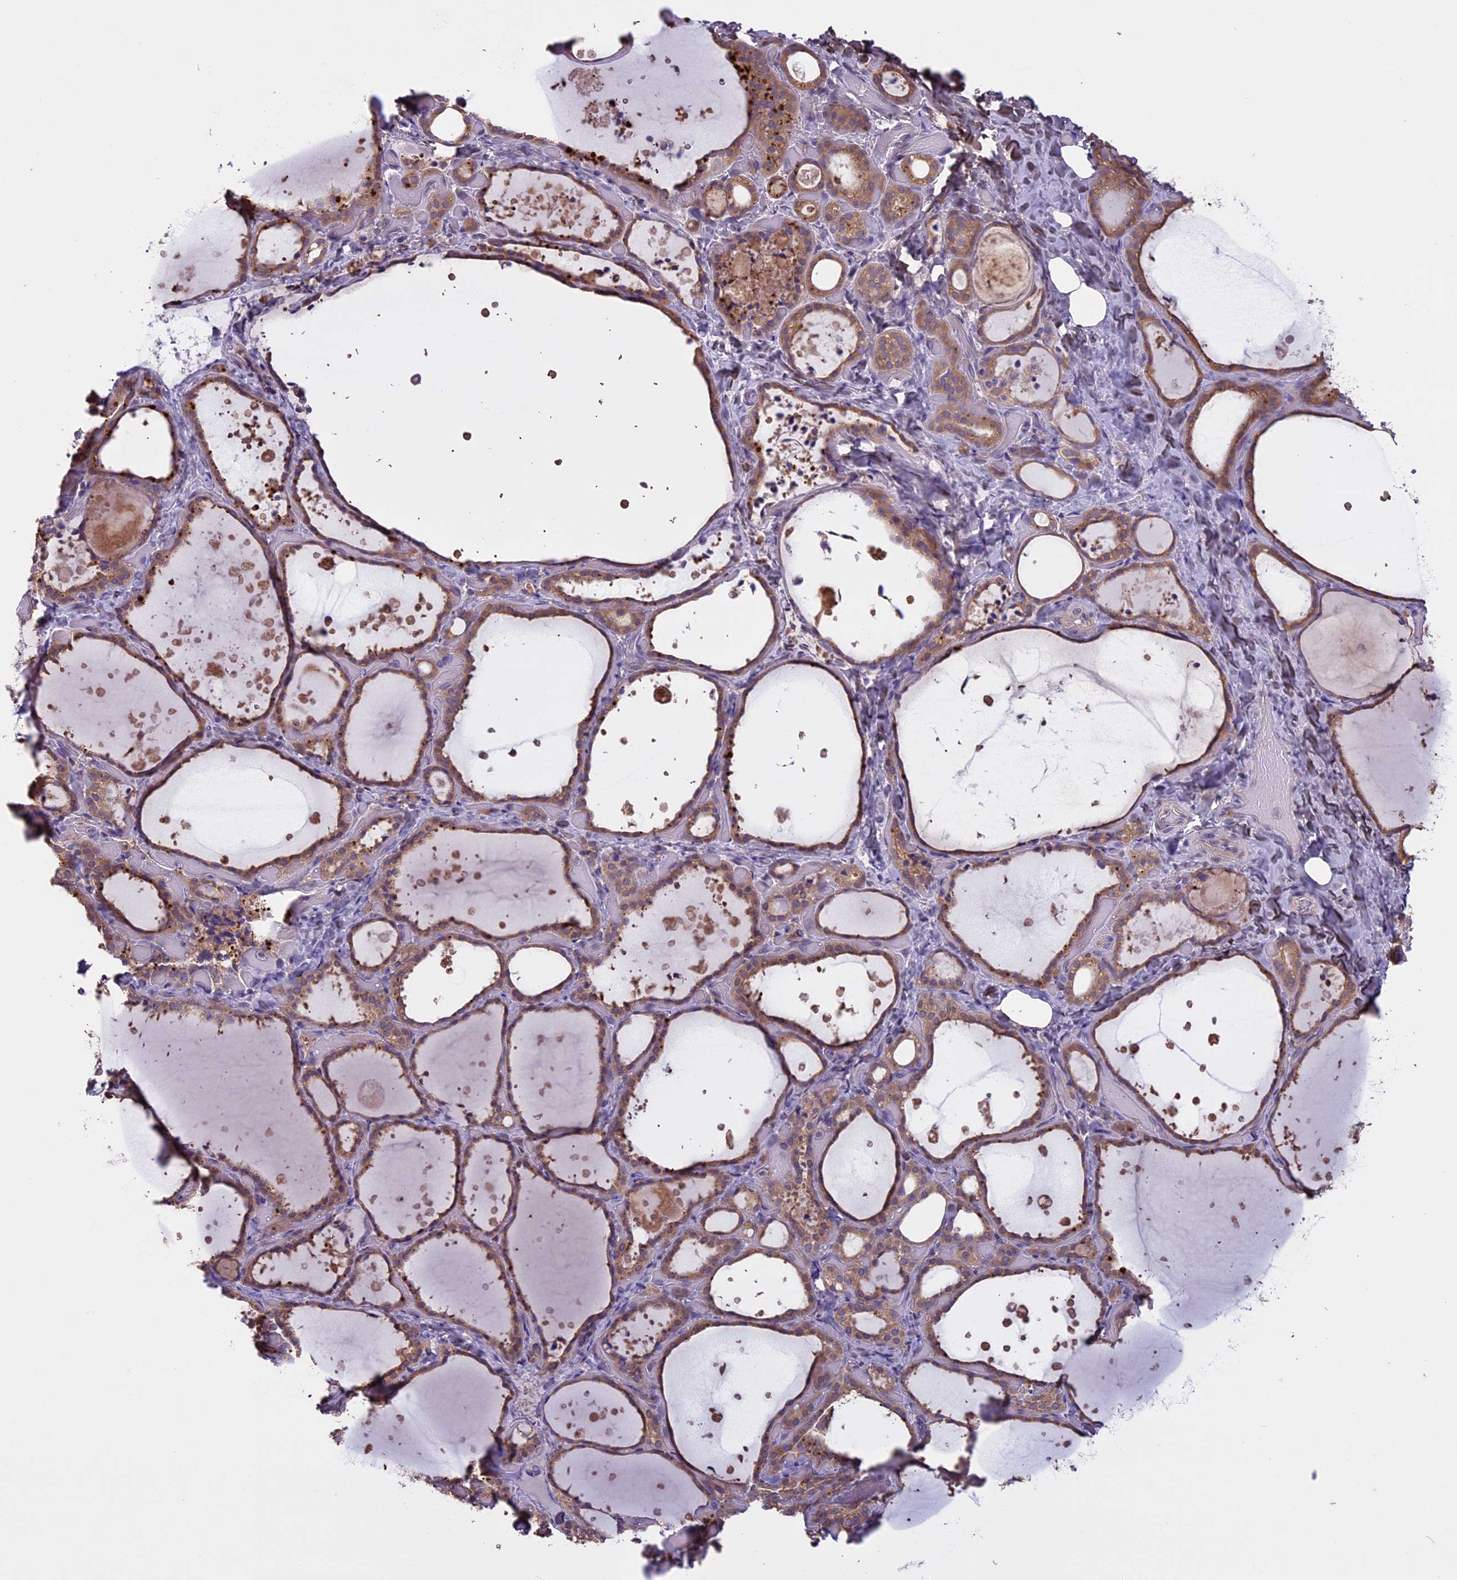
{"staining": {"intensity": "moderate", "quantity": ">75%", "location": "cytoplasmic/membranous"}, "tissue": "thyroid gland", "cell_type": "Glandular cells", "image_type": "normal", "snomed": [{"axis": "morphology", "description": "Normal tissue, NOS"}, {"axis": "topography", "description": "Thyroid gland"}], "caption": "A brown stain shows moderate cytoplasmic/membranous positivity of a protein in glandular cells of unremarkable human thyroid gland. (Stains: DAB in brown, nuclei in blue, Microscopy: brightfield microscopy at high magnification).", "gene": "DCTN5", "patient": {"sex": "female", "age": 44}}